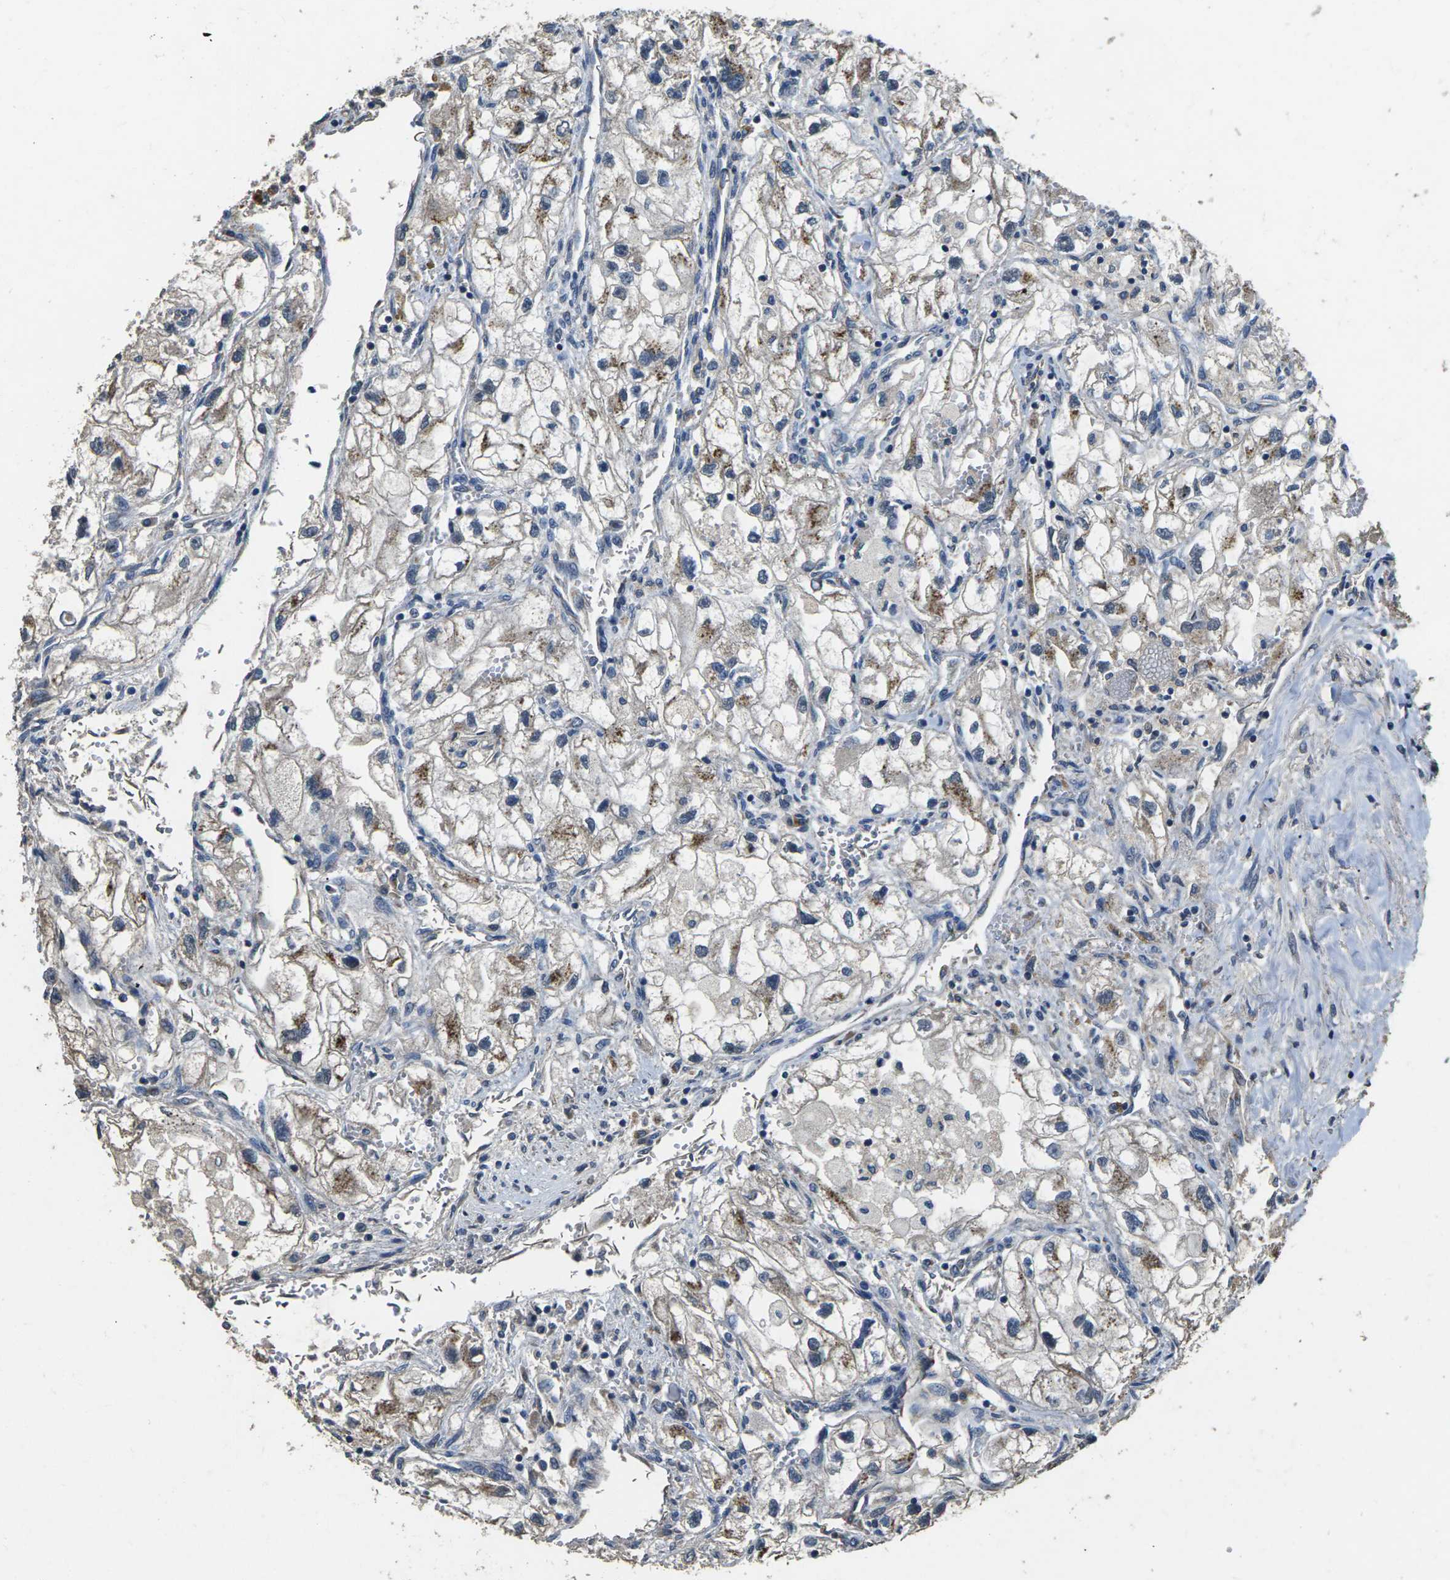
{"staining": {"intensity": "weak", "quantity": "25%-75%", "location": "cytoplasmic/membranous"}, "tissue": "renal cancer", "cell_type": "Tumor cells", "image_type": "cancer", "snomed": [{"axis": "morphology", "description": "Adenocarcinoma, NOS"}, {"axis": "topography", "description": "Kidney"}], "caption": "Immunohistochemistry (IHC) (DAB (3,3'-diaminobenzidine)) staining of renal cancer (adenocarcinoma) displays weak cytoplasmic/membranous protein staining in approximately 25%-75% of tumor cells.", "gene": "B4GAT1", "patient": {"sex": "female", "age": 70}}